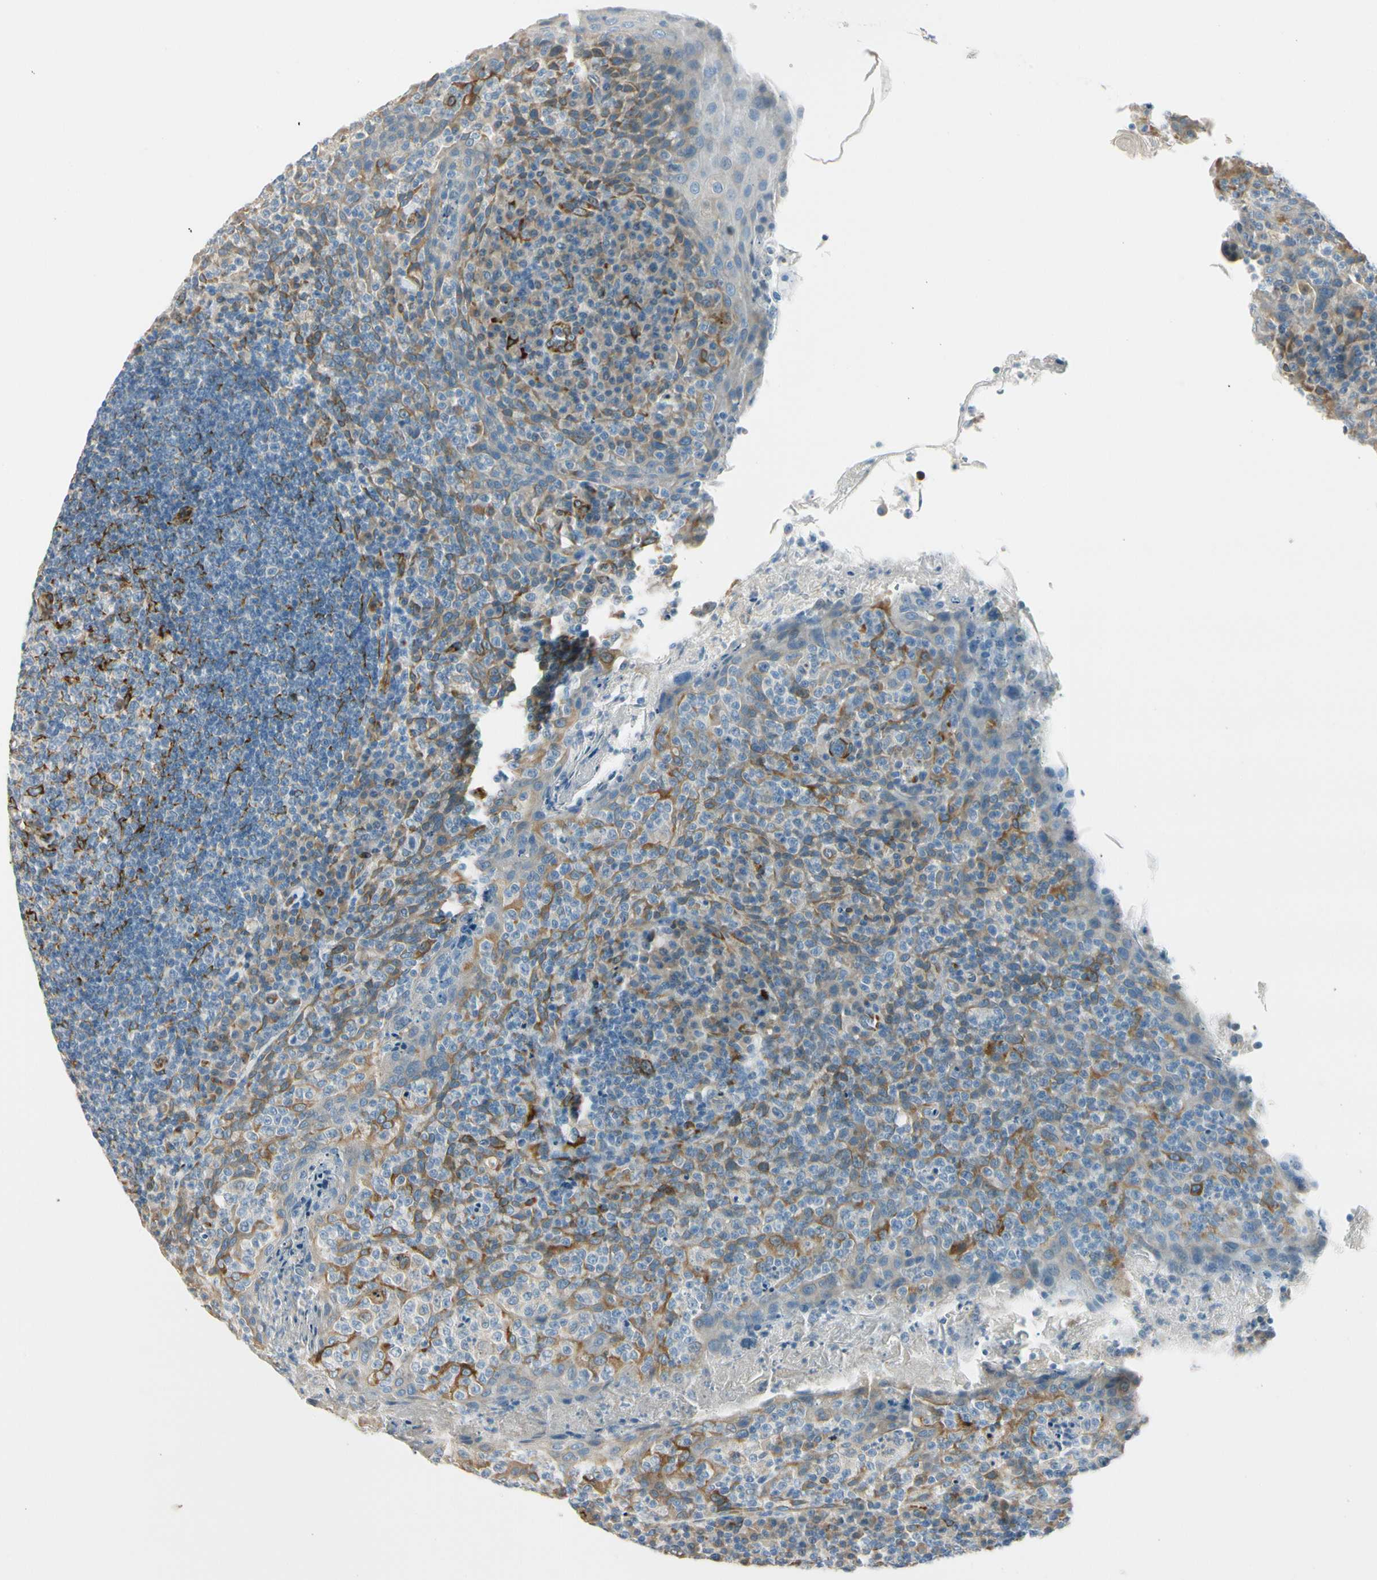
{"staining": {"intensity": "negative", "quantity": "none", "location": "none"}, "tissue": "tonsil", "cell_type": "Germinal center cells", "image_type": "normal", "snomed": [{"axis": "morphology", "description": "Normal tissue, NOS"}, {"axis": "topography", "description": "Tonsil"}], "caption": "DAB (3,3'-diaminobenzidine) immunohistochemical staining of normal tonsil shows no significant staining in germinal center cells.", "gene": "FKBP7", "patient": {"sex": "male", "age": 17}}